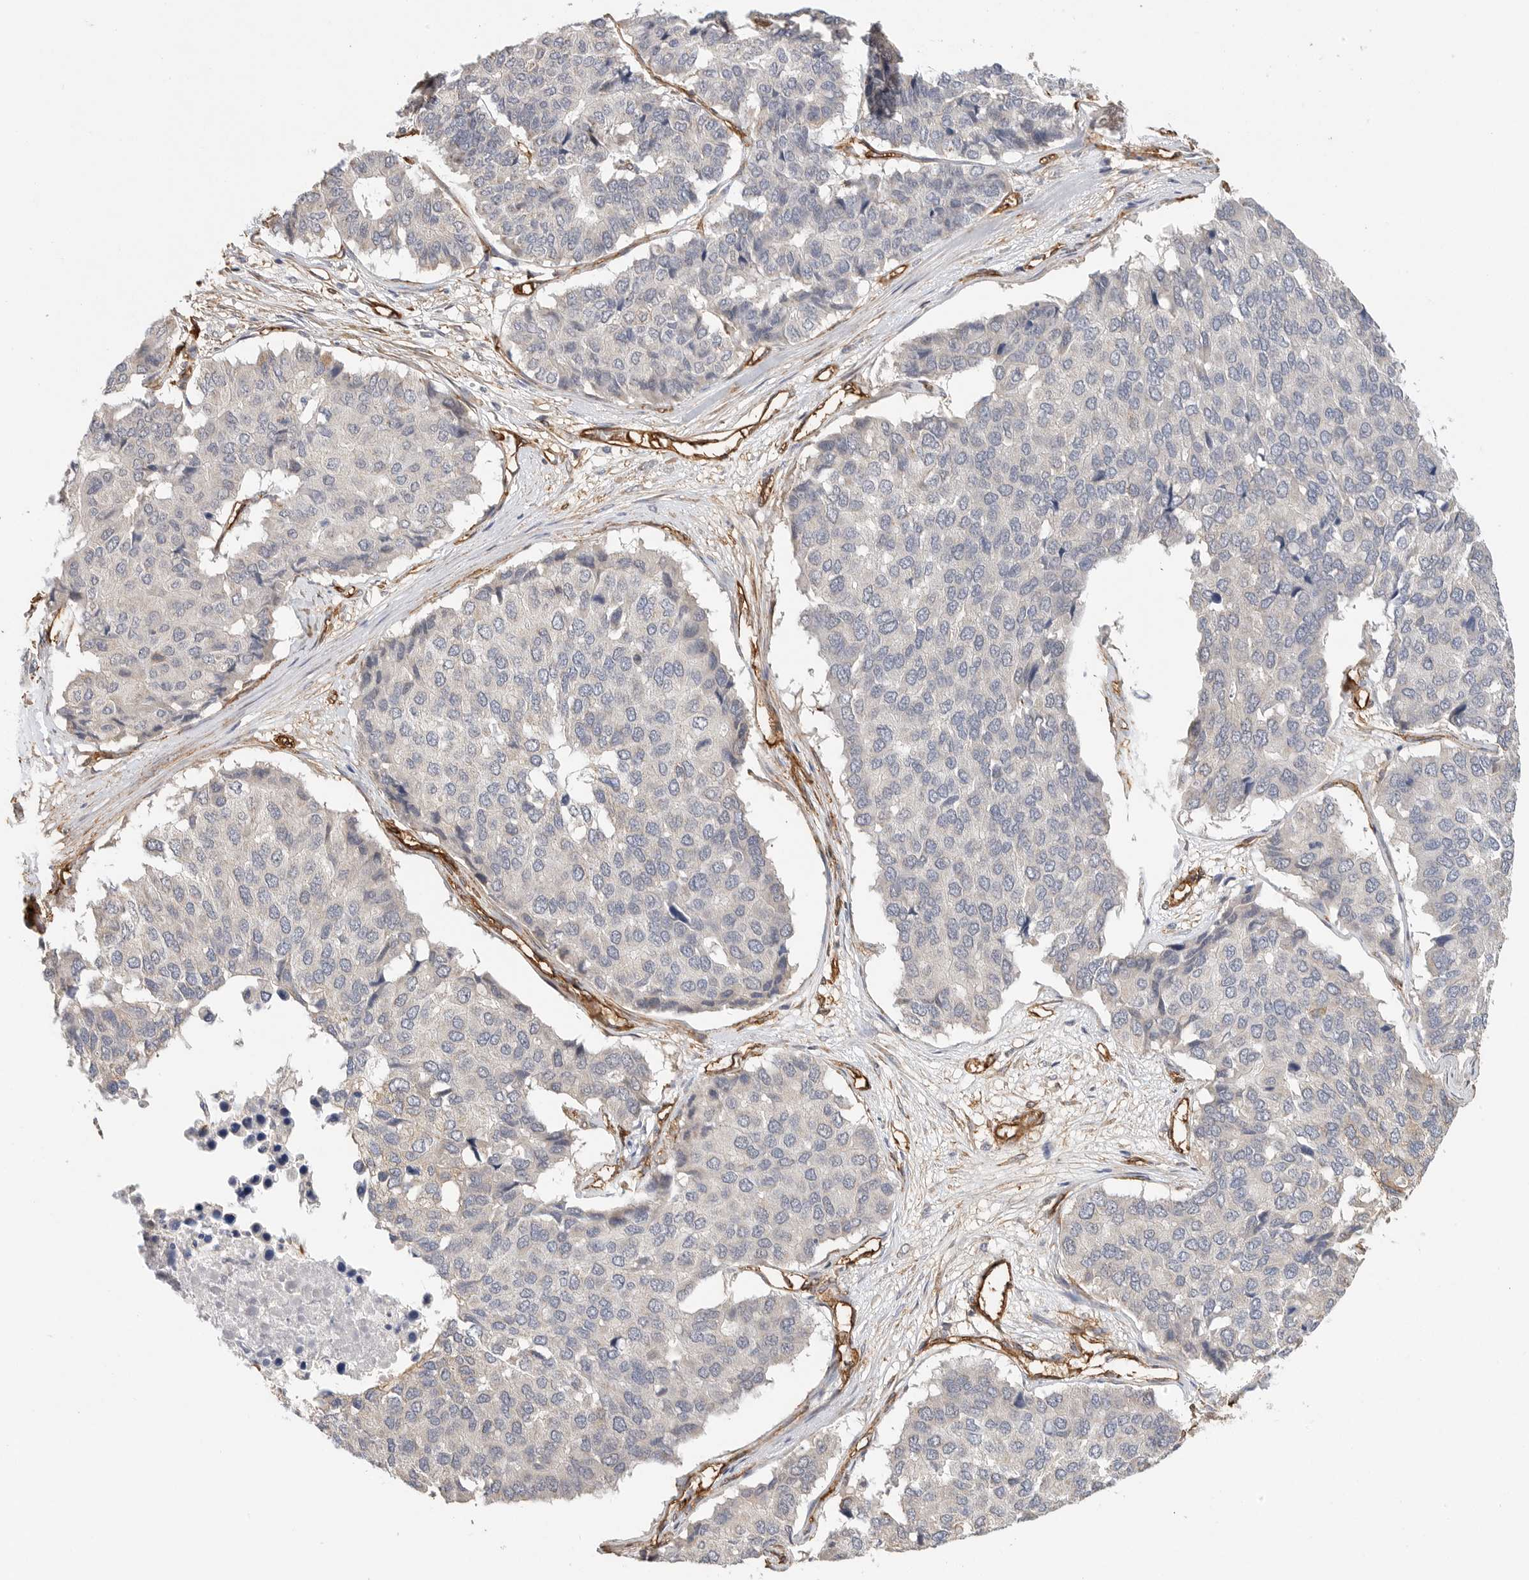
{"staining": {"intensity": "negative", "quantity": "none", "location": "none"}, "tissue": "pancreatic cancer", "cell_type": "Tumor cells", "image_type": "cancer", "snomed": [{"axis": "morphology", "description": "Adenocarcinoma, NOS"}, {"axis": "topography", "description": "Pancreas"}], "caption": "The photomicrograph exhibits no significant expression in tumor cells of pancreatic adenocarcinoma.", "gene": "JMJD4", "patient": {"sex": "male", "age": 50}}